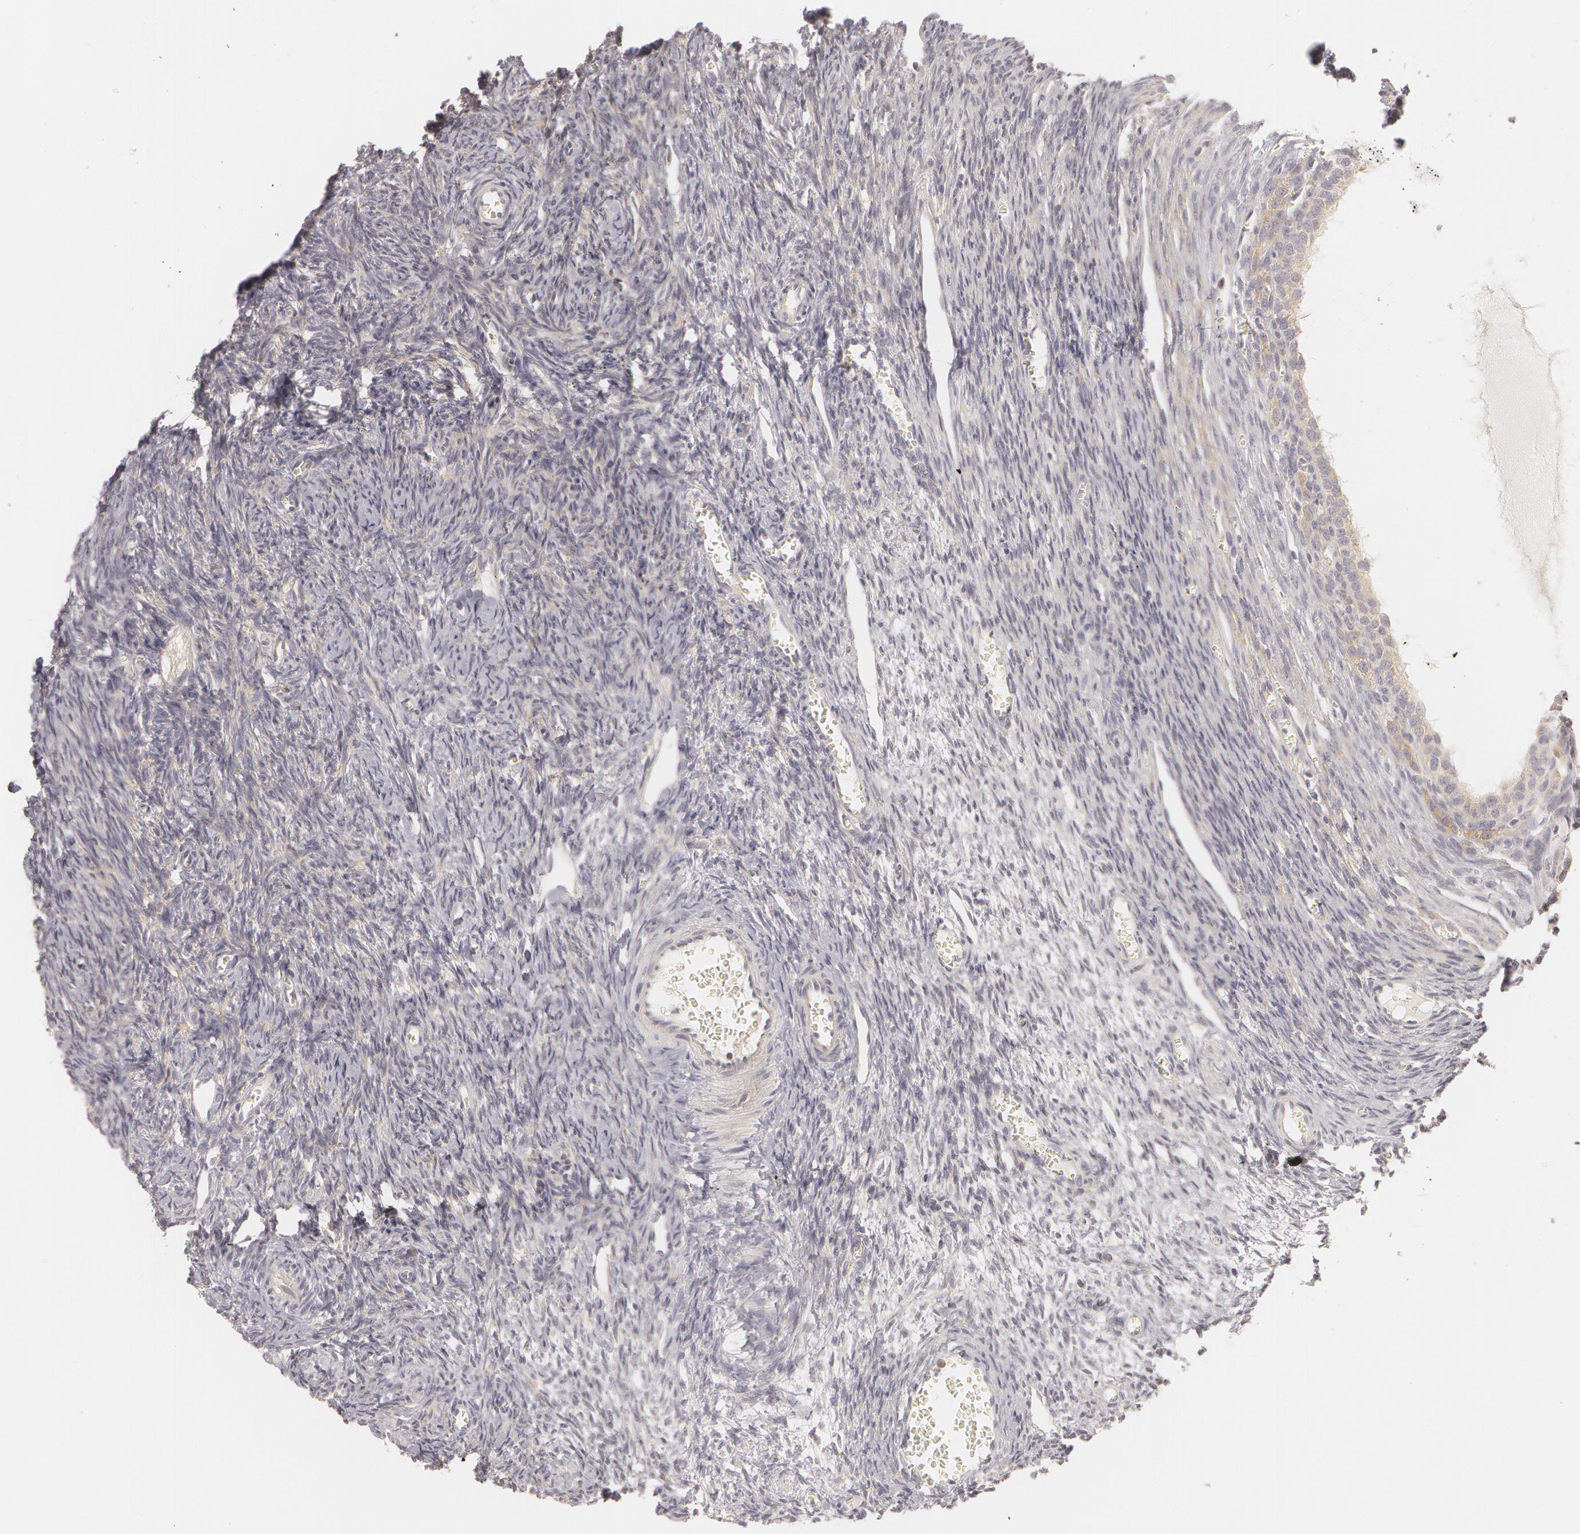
{"staining": {"intensity": "negative", "quantity": "none", "location": "none"}, "tissue": "ovary", "cell_type": "Follicle cells", "image_type": "normal", "snomed": [{"axis": "morphology", "description": "Normal tissue, NOS"}, {"axis": "topography", "description": "Ovary"}], "caption": "Immunohistochemistry image of normal ovary stained for a protein (brown), which shows no expression in follicle cells.", "gene": "RALGAPA1", "patient": {"sex": "female", "age": 27}}